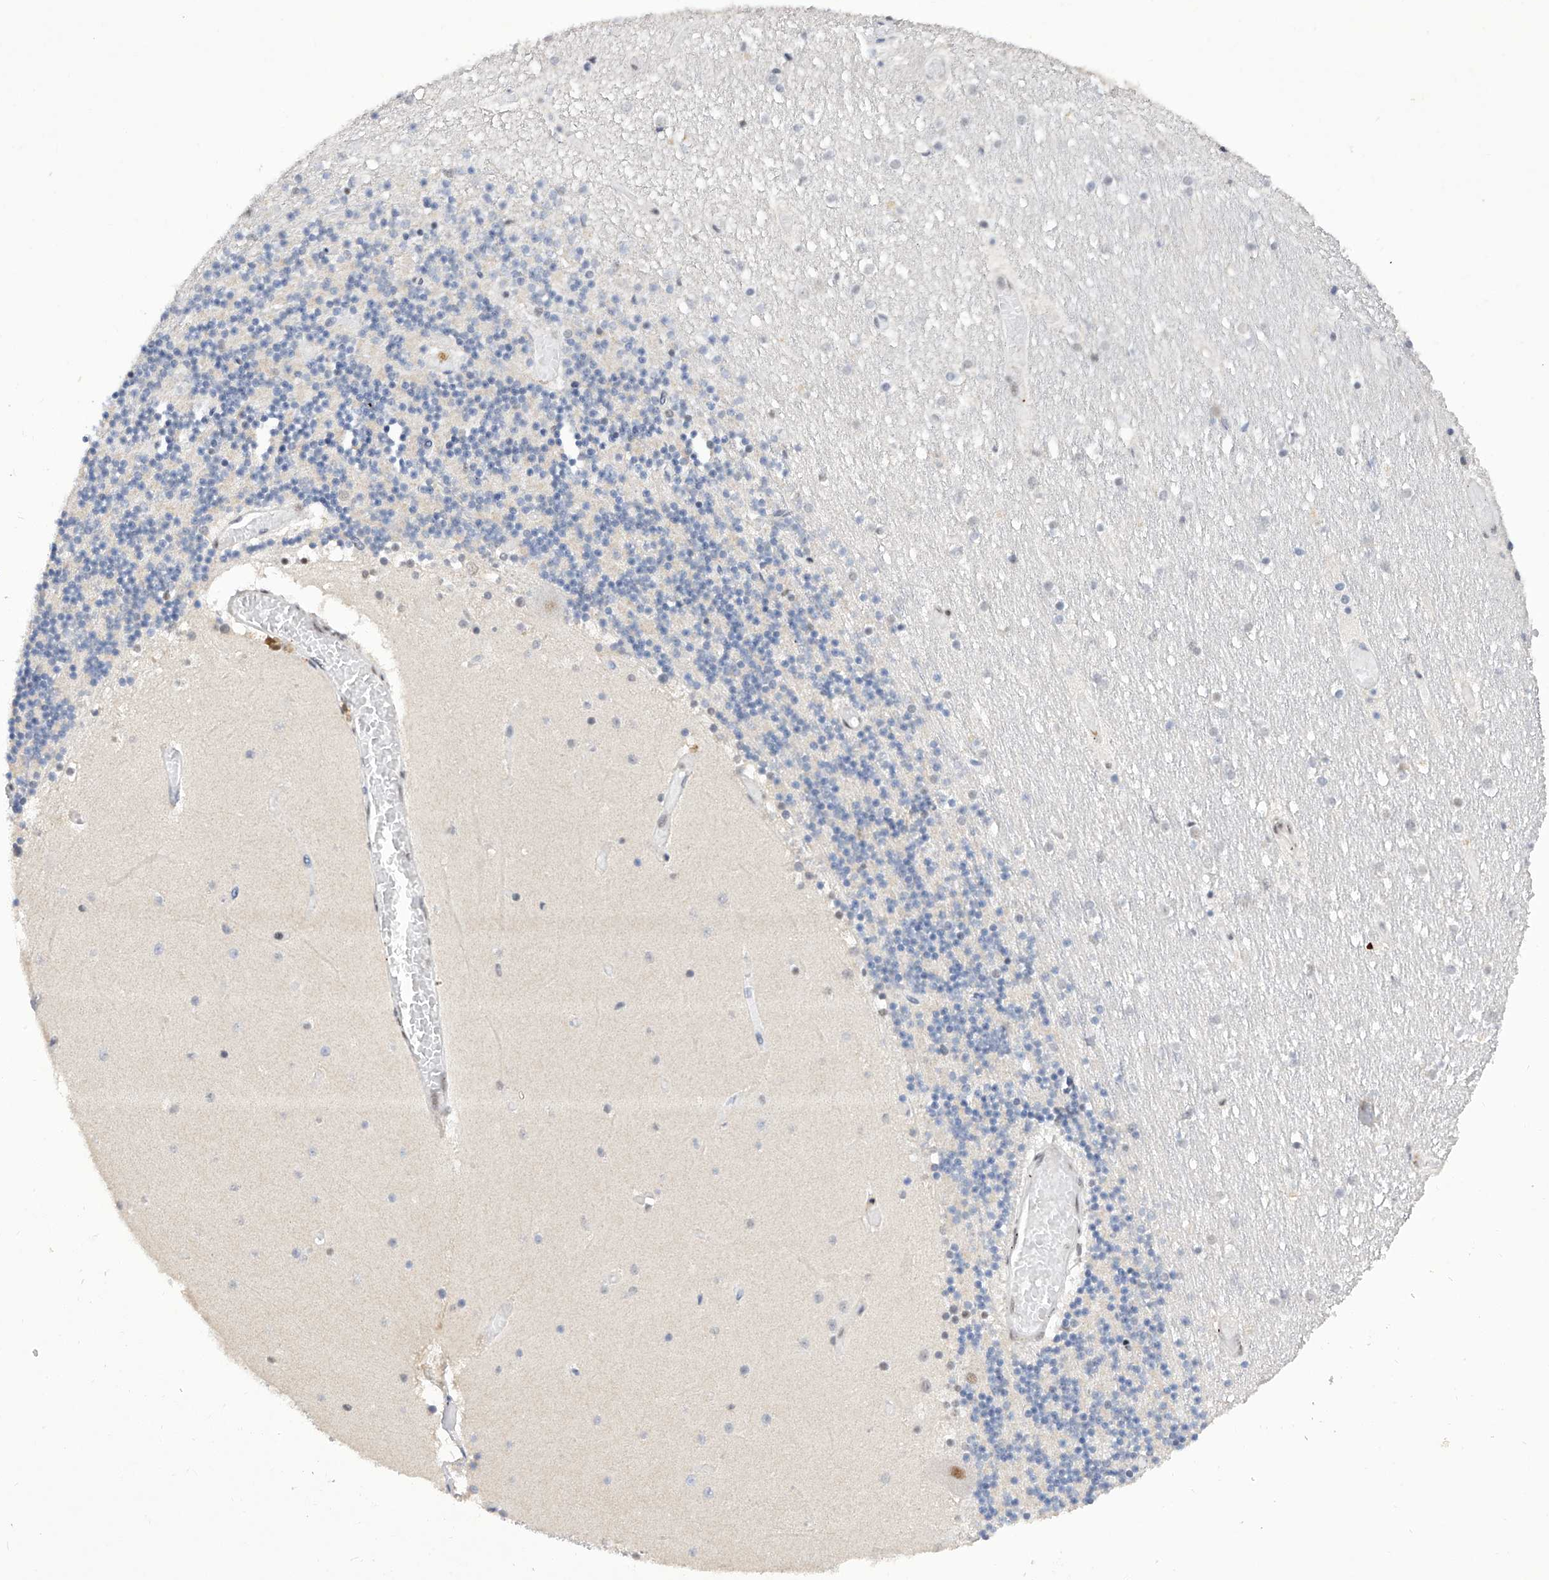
{"staining": {"intensity": "negative", "quantity": "none", "location": "none"}, "tissue": "cerebellum", "cell_type": "Cells in granular layer", "image_type": "normal", "snomed": [{"axis": "morphology", "description": "Normal tissue, NOS"}, {"axis": "topography", "description": "Cerebellum"}], "caption": "High power microscopy image of an immunohistochemistry micrograph of normal cerebellum, revealing no significant positivity in cells in granular layer.", "gene": "RAD54L", "patient": {"sex": "female", "age": 28}}